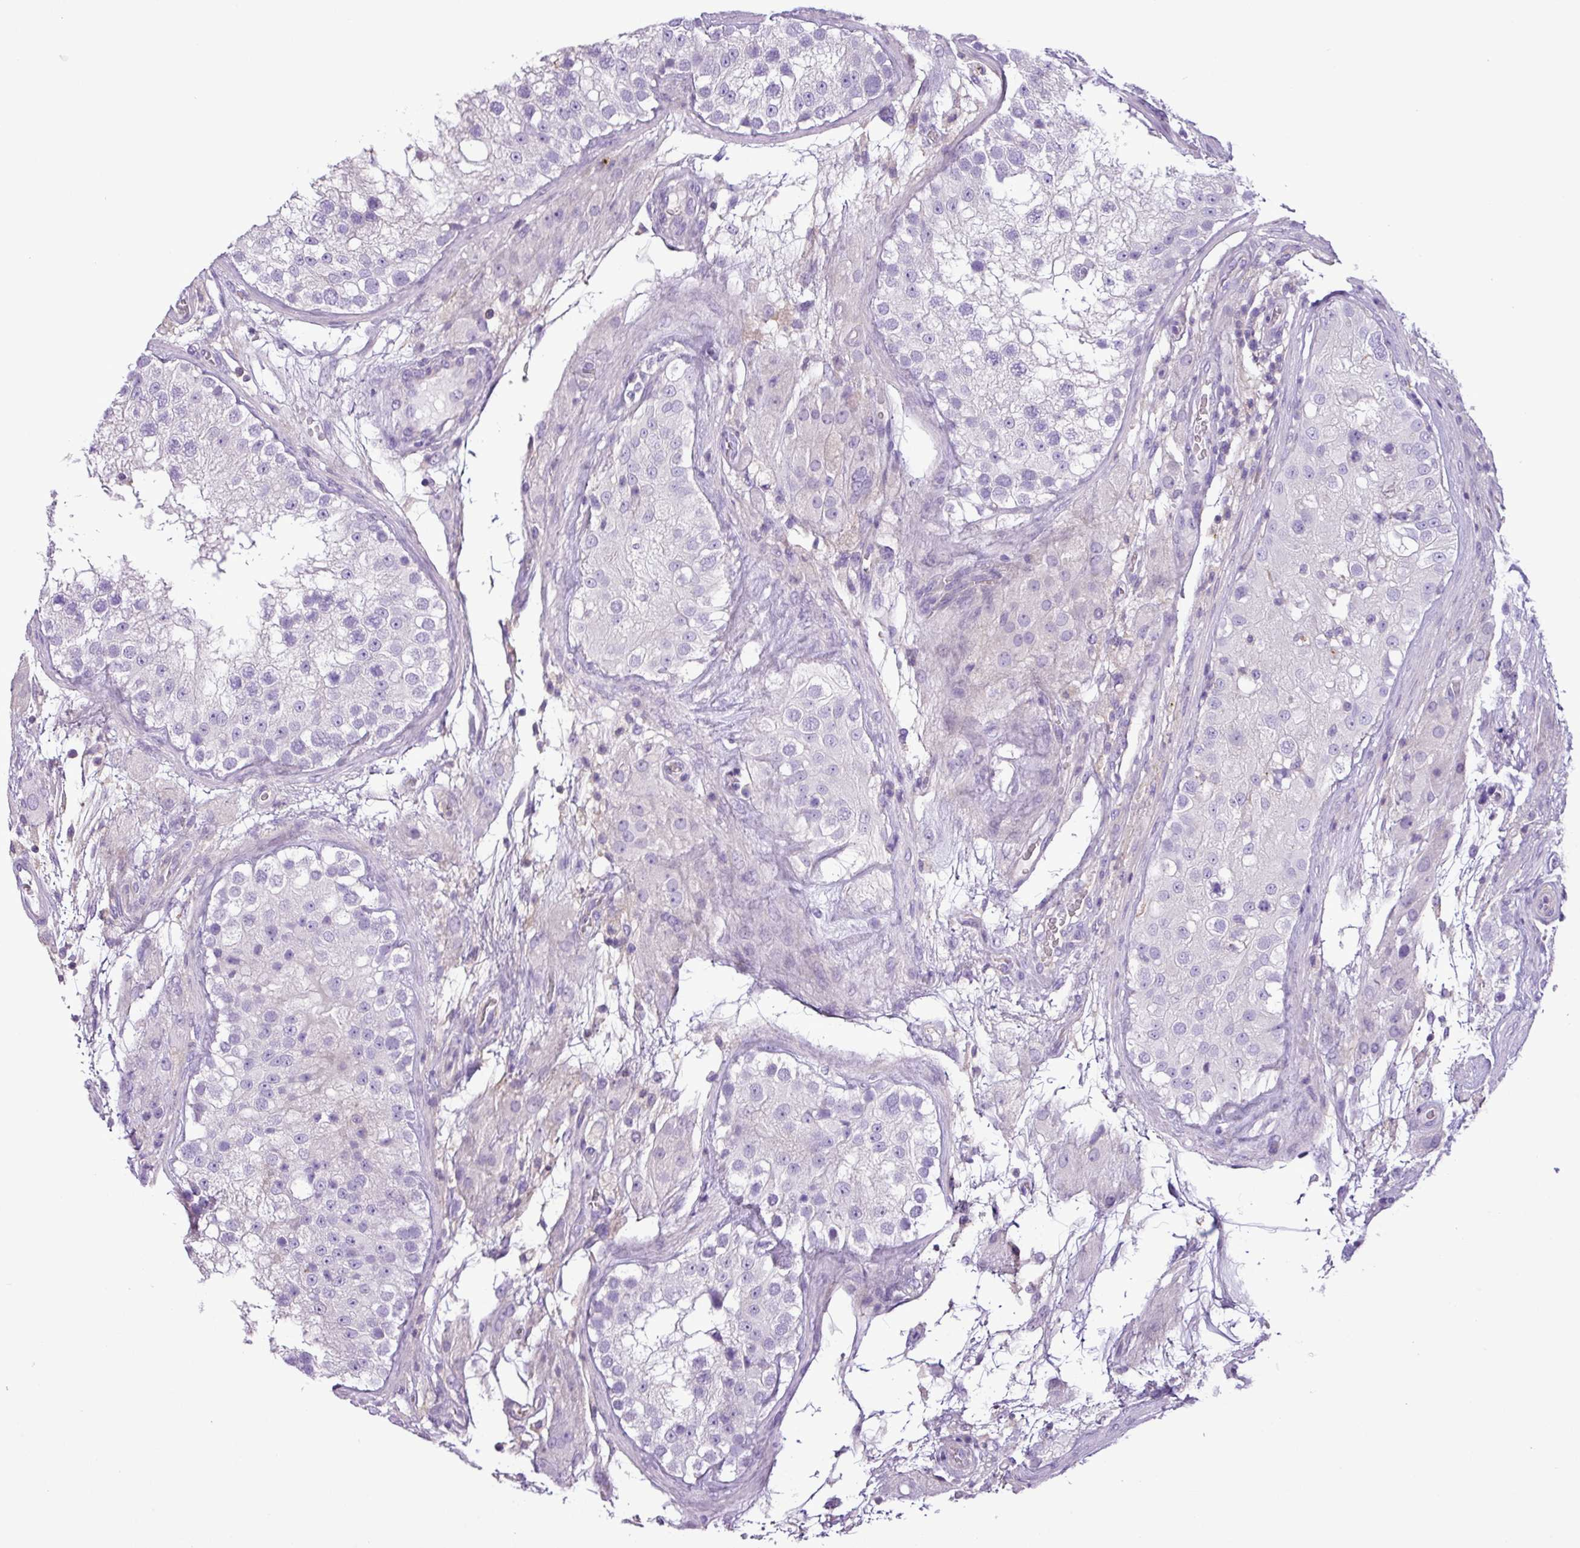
{"staining": {"intensity": "negative", "quantity": "none", "location": "none"}, "tissue": "testis", "cell_type": "Cells in seminiferous ducts", "image_type": "normal", "snomed": [{"axis": "morphology", "description": "Normal tissue, NOS"}, {"axis": "topography", "description": "Testis"}], "caption": "A photomicrograph of testis stained for a protein reveals no brown staining in cells in seminiferous ducts.", "gene": "ZNF334", "patient": {"sex": "male", "age": 26}}